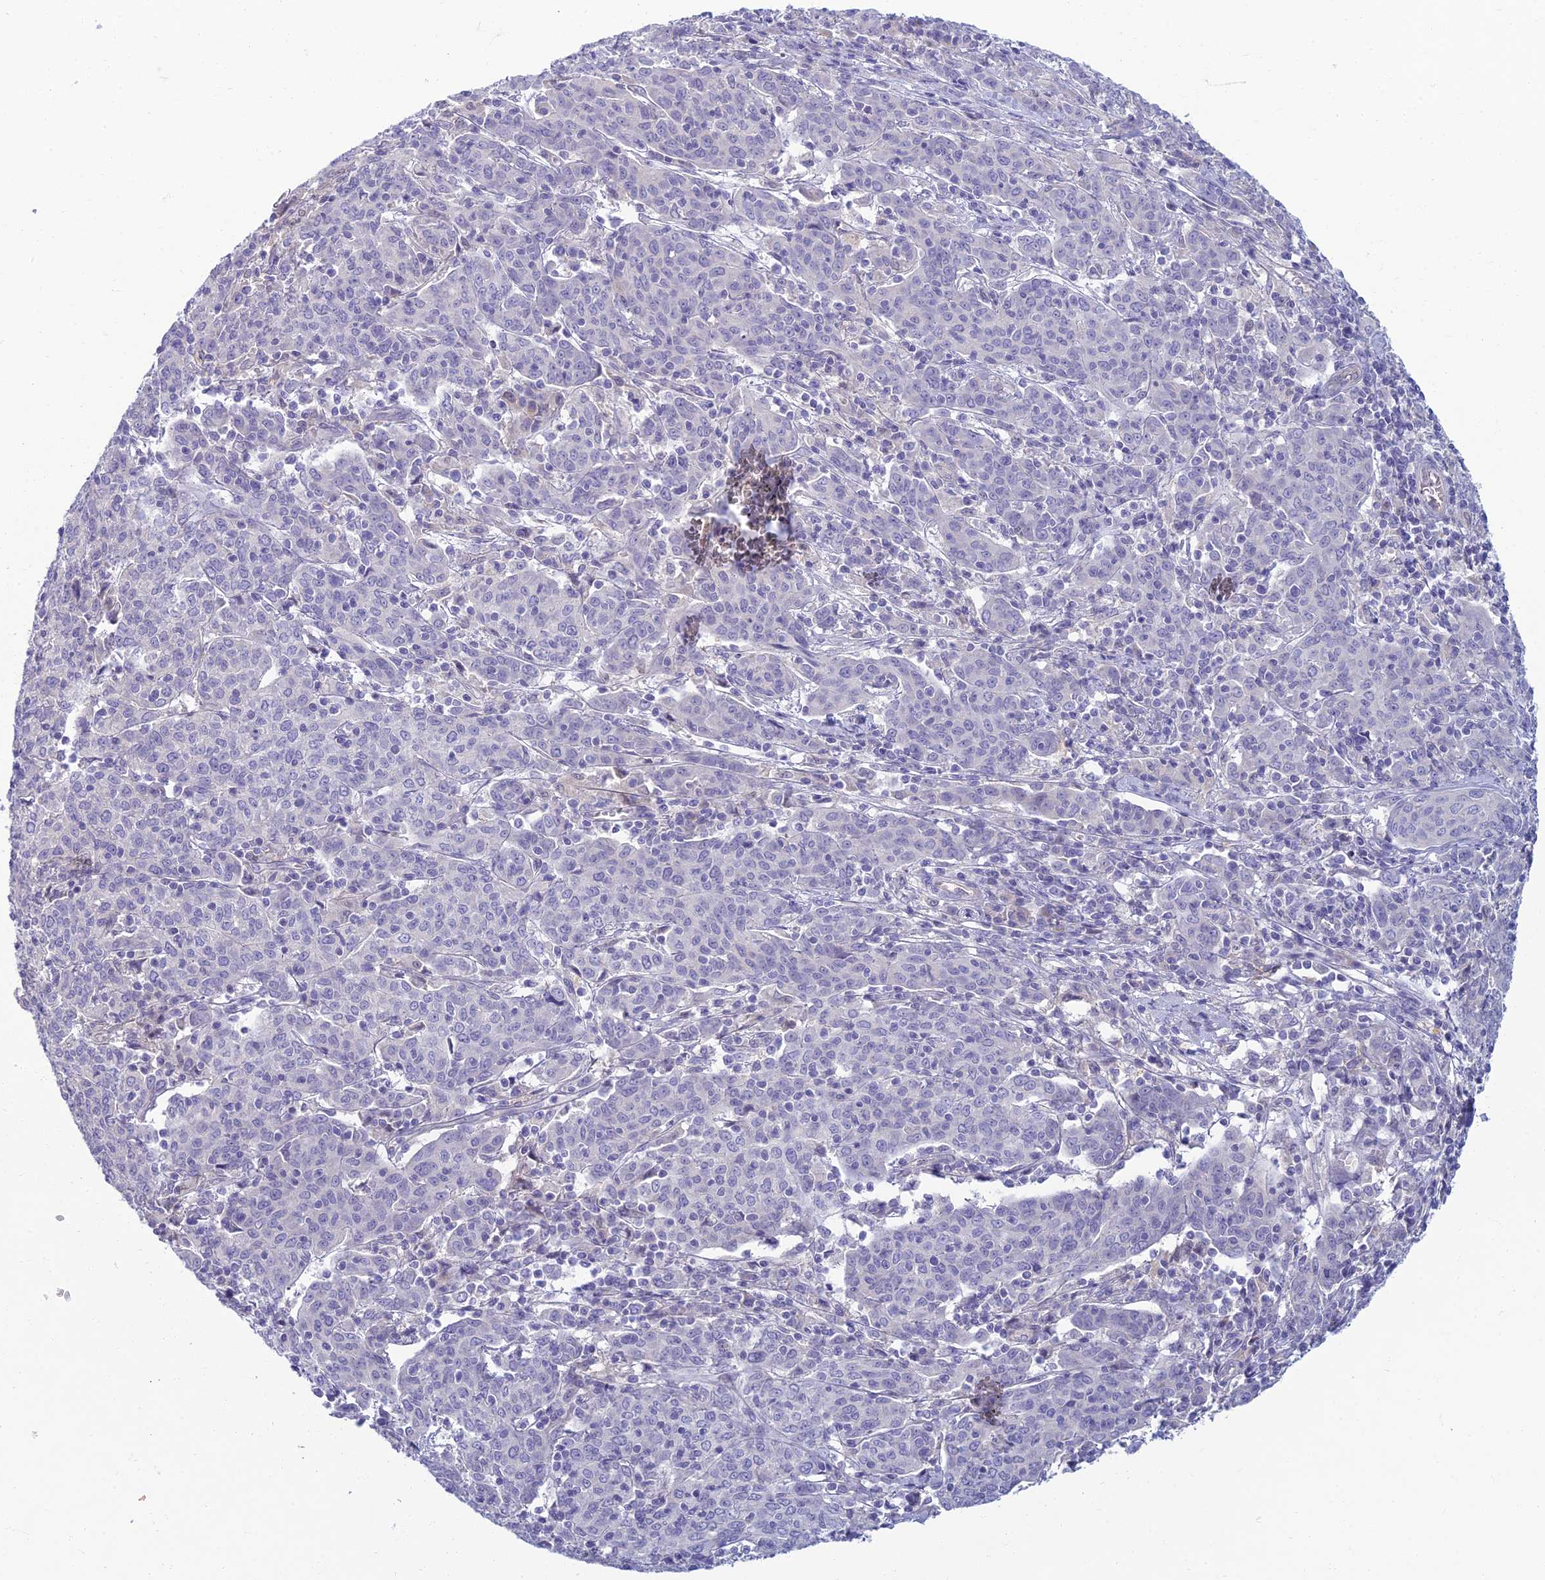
{"staining": {"intensity": "negative", "quantity": "none", "location": "none"}, "tissue": "cervical cancer", "cell_type": "Tumor cells", "image_type": "cancer", "snomed": [{"axis": "morphology", "description": "Squamous cell carcinoma, NOS"}, {"axis": "topography", "description": "Cervix"}], "caption": "Squamous cell carcinoma (cervical) was stained to show a protein in brown. There is no significant positivity in tumor cells. (IHC, brightfield microscopy, high magnification).", "gene": "SLC25A41", "patient": {"sex": "female", "age": 67}}